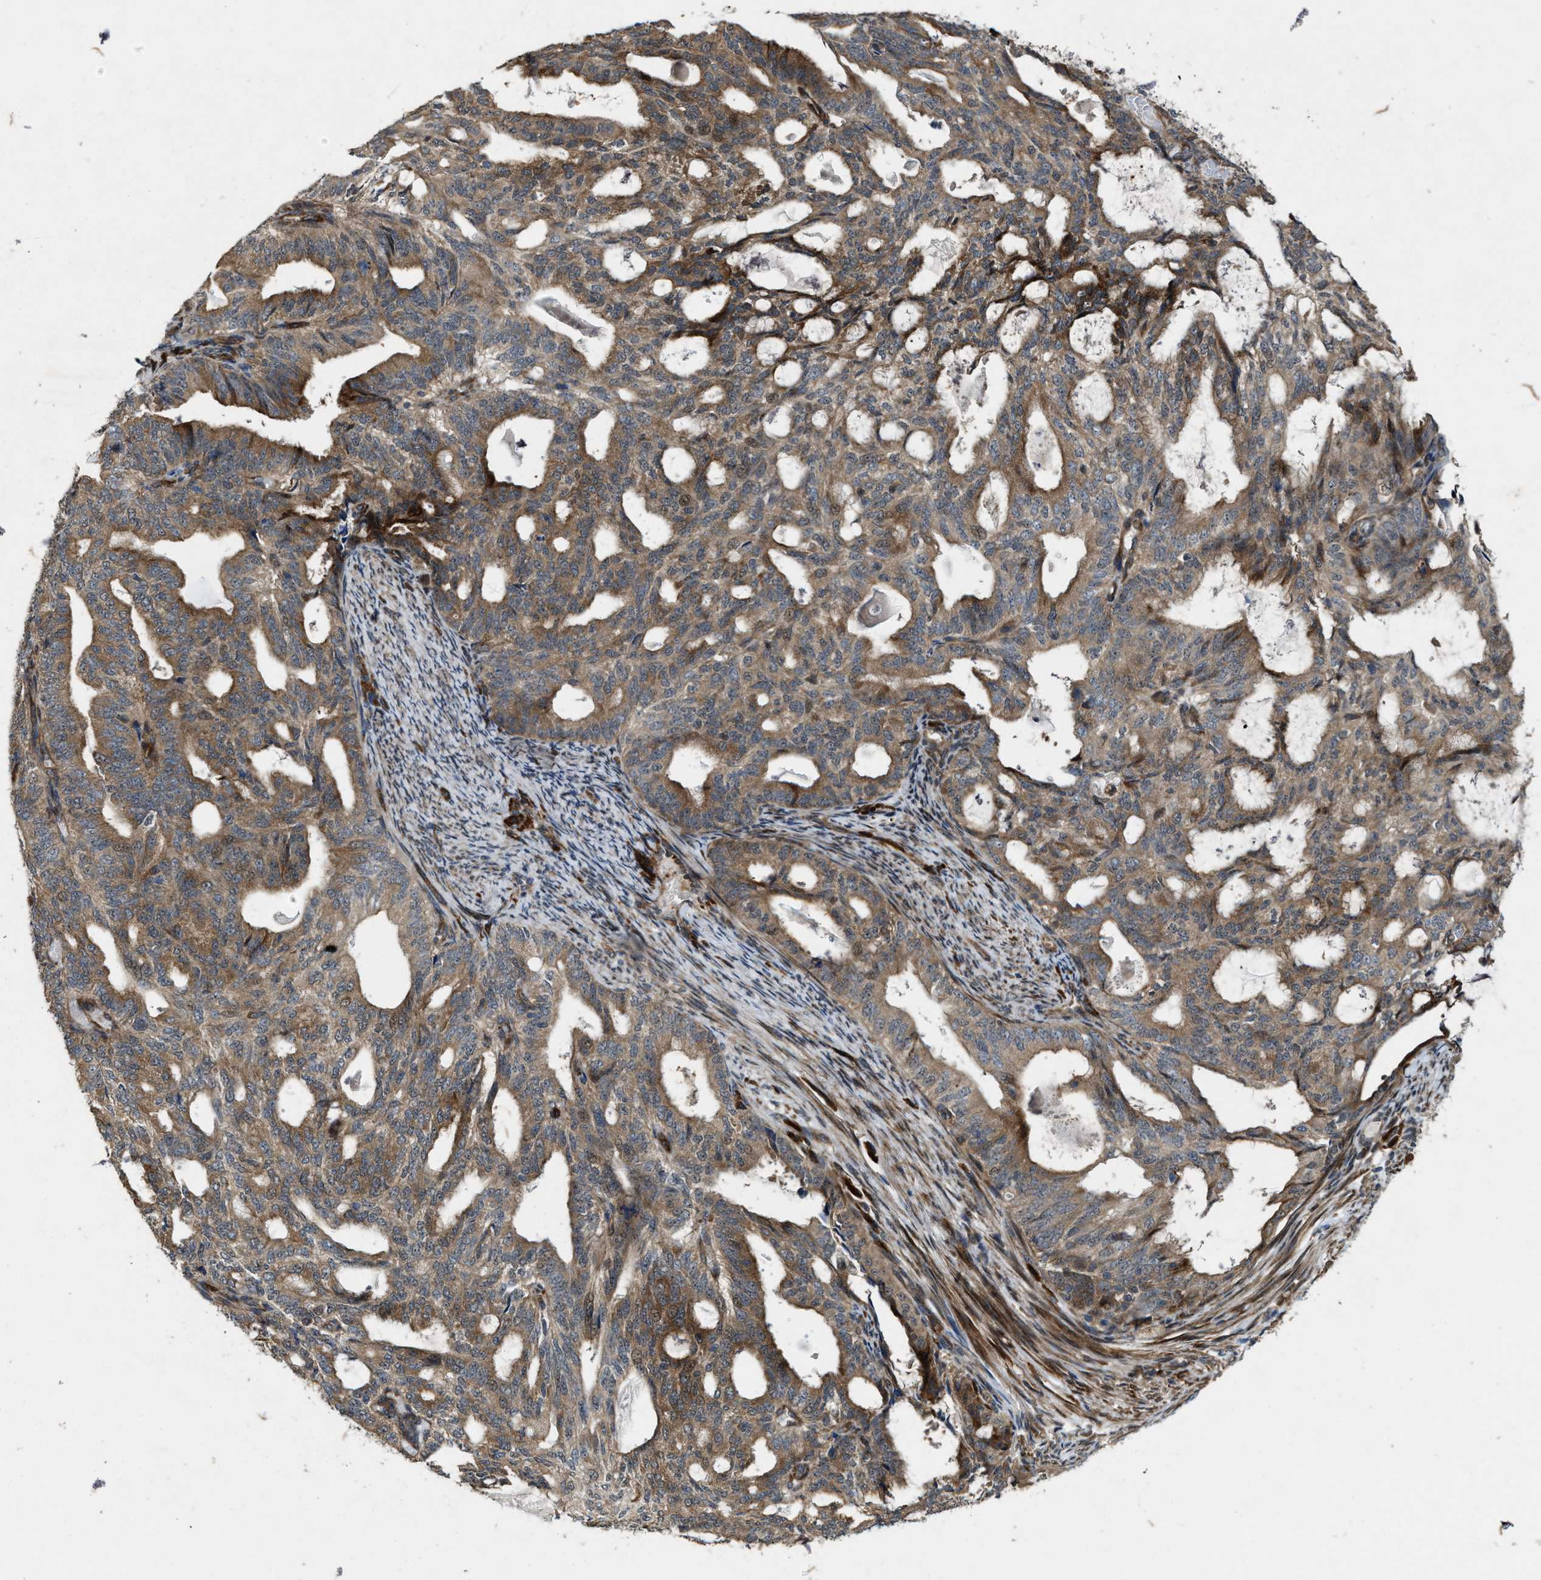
{"staining": {"intensity": "moderate", "quantity": ">75%", "location": "cytoplasmic/membranous"}, "tissue": "endometrial cancer", "cell_type": "Tumor cells", "image_type": "cancer", "snomed": [{"axis": "morphology", "description": "Adenocarcinoma, NOS"}, {"axis": "topography", "description": "Endometrium"}], "caption": "Tumor cells reveal moderate cytoplasmic/membranous expression in about >75% of cells in endometrial cancer.", "gene": "LRRC72", "patient": {"sex": "female", "age": 58}}